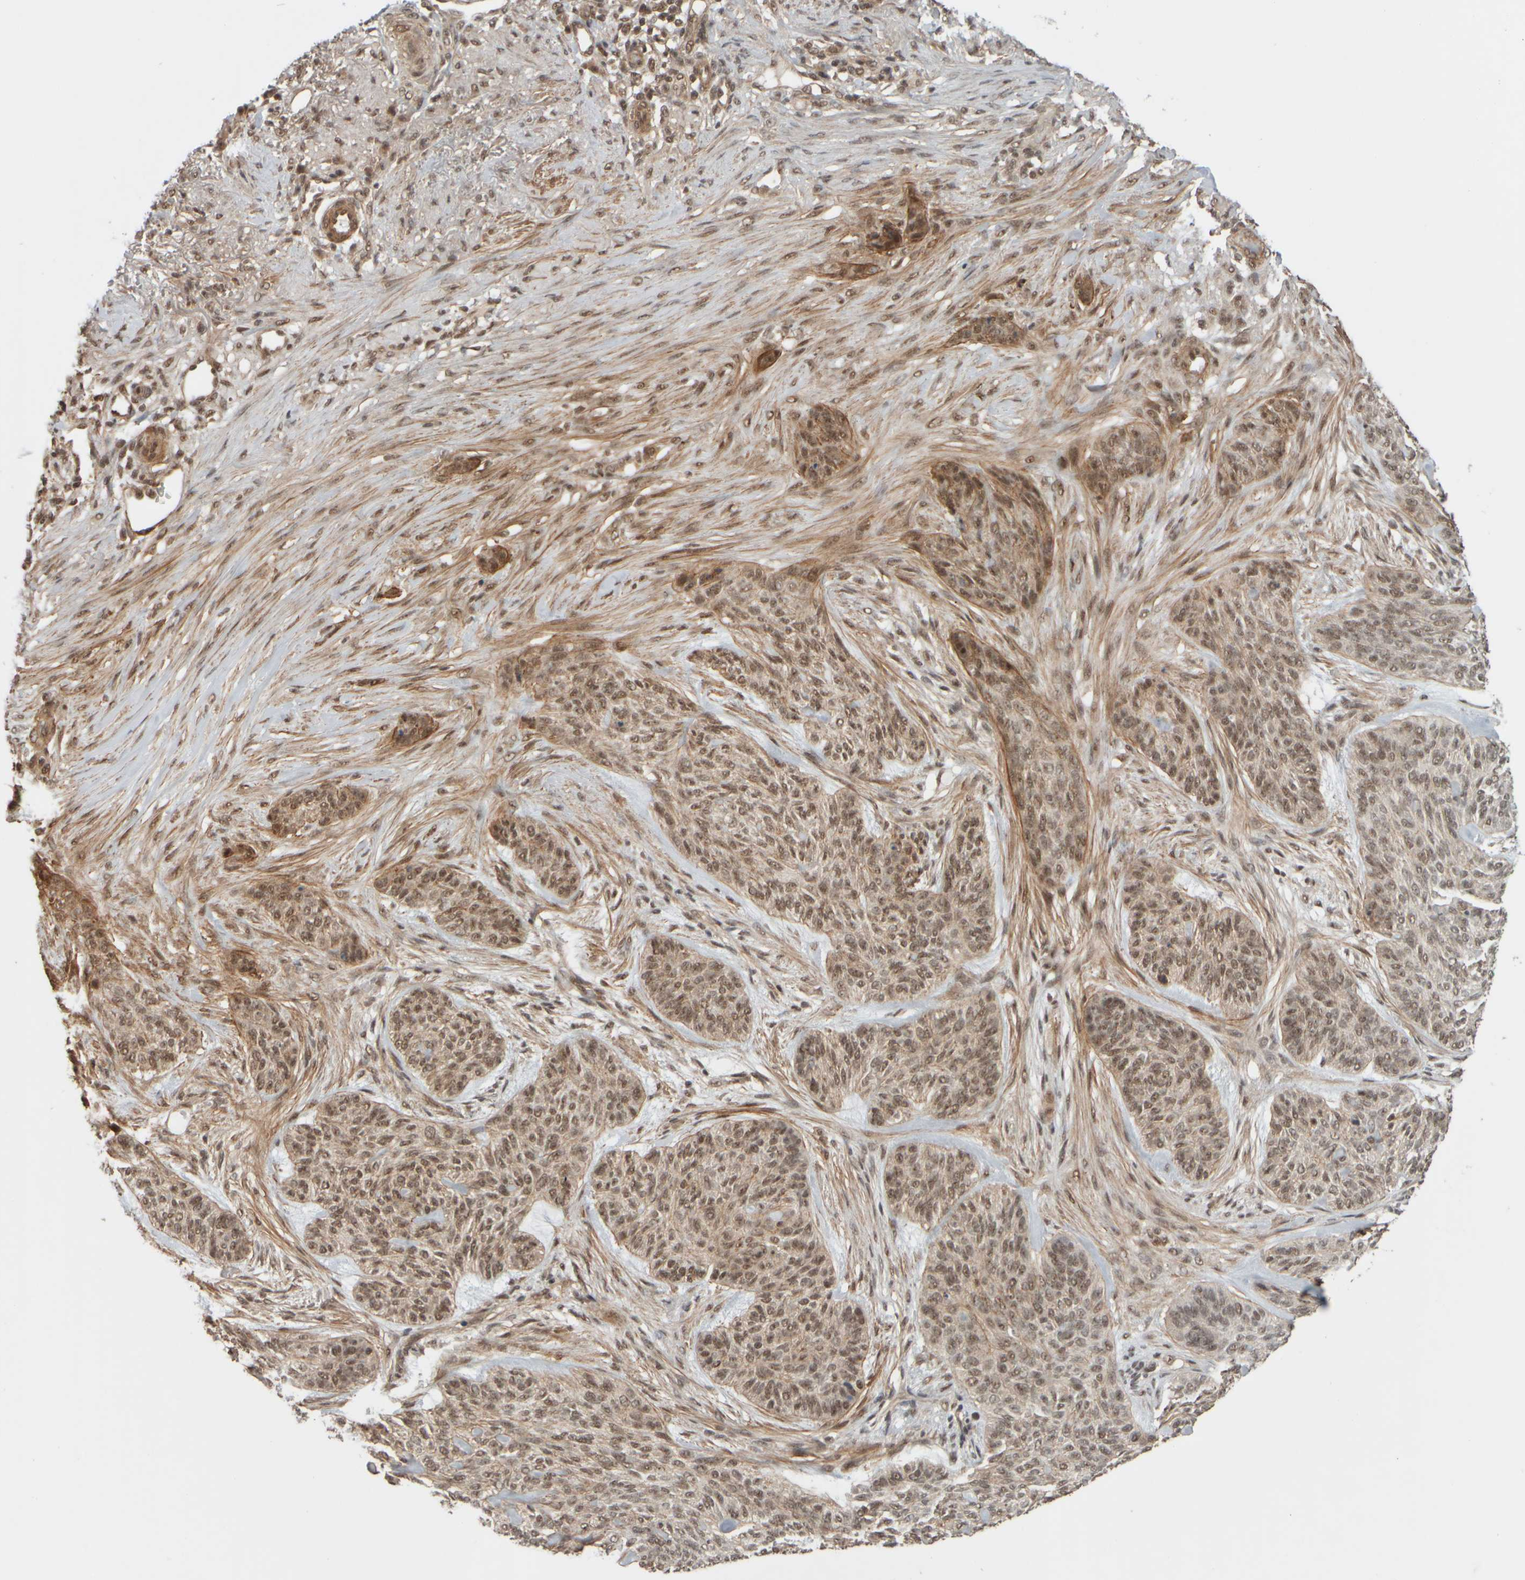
{"staining": {"intensity": "weak", "quantity": ">75%", "location": "nuclear"}, "tissue": "skin cancer", "cell_type": "Tumor cells", "image_type": "cancer", "snomed": [{"axis": "morphology", "description": "Basal cell carcinoma"}, {"axis": "topography", "description": "Skin"}], "caption": "A photomicrograph of human basal cell carcinoma (skin) stained for a protein reveals weak nuclear brown staining in tumor cells.", "gene": "SYNRG", "patient": {"sex": "male", "age": 55}}